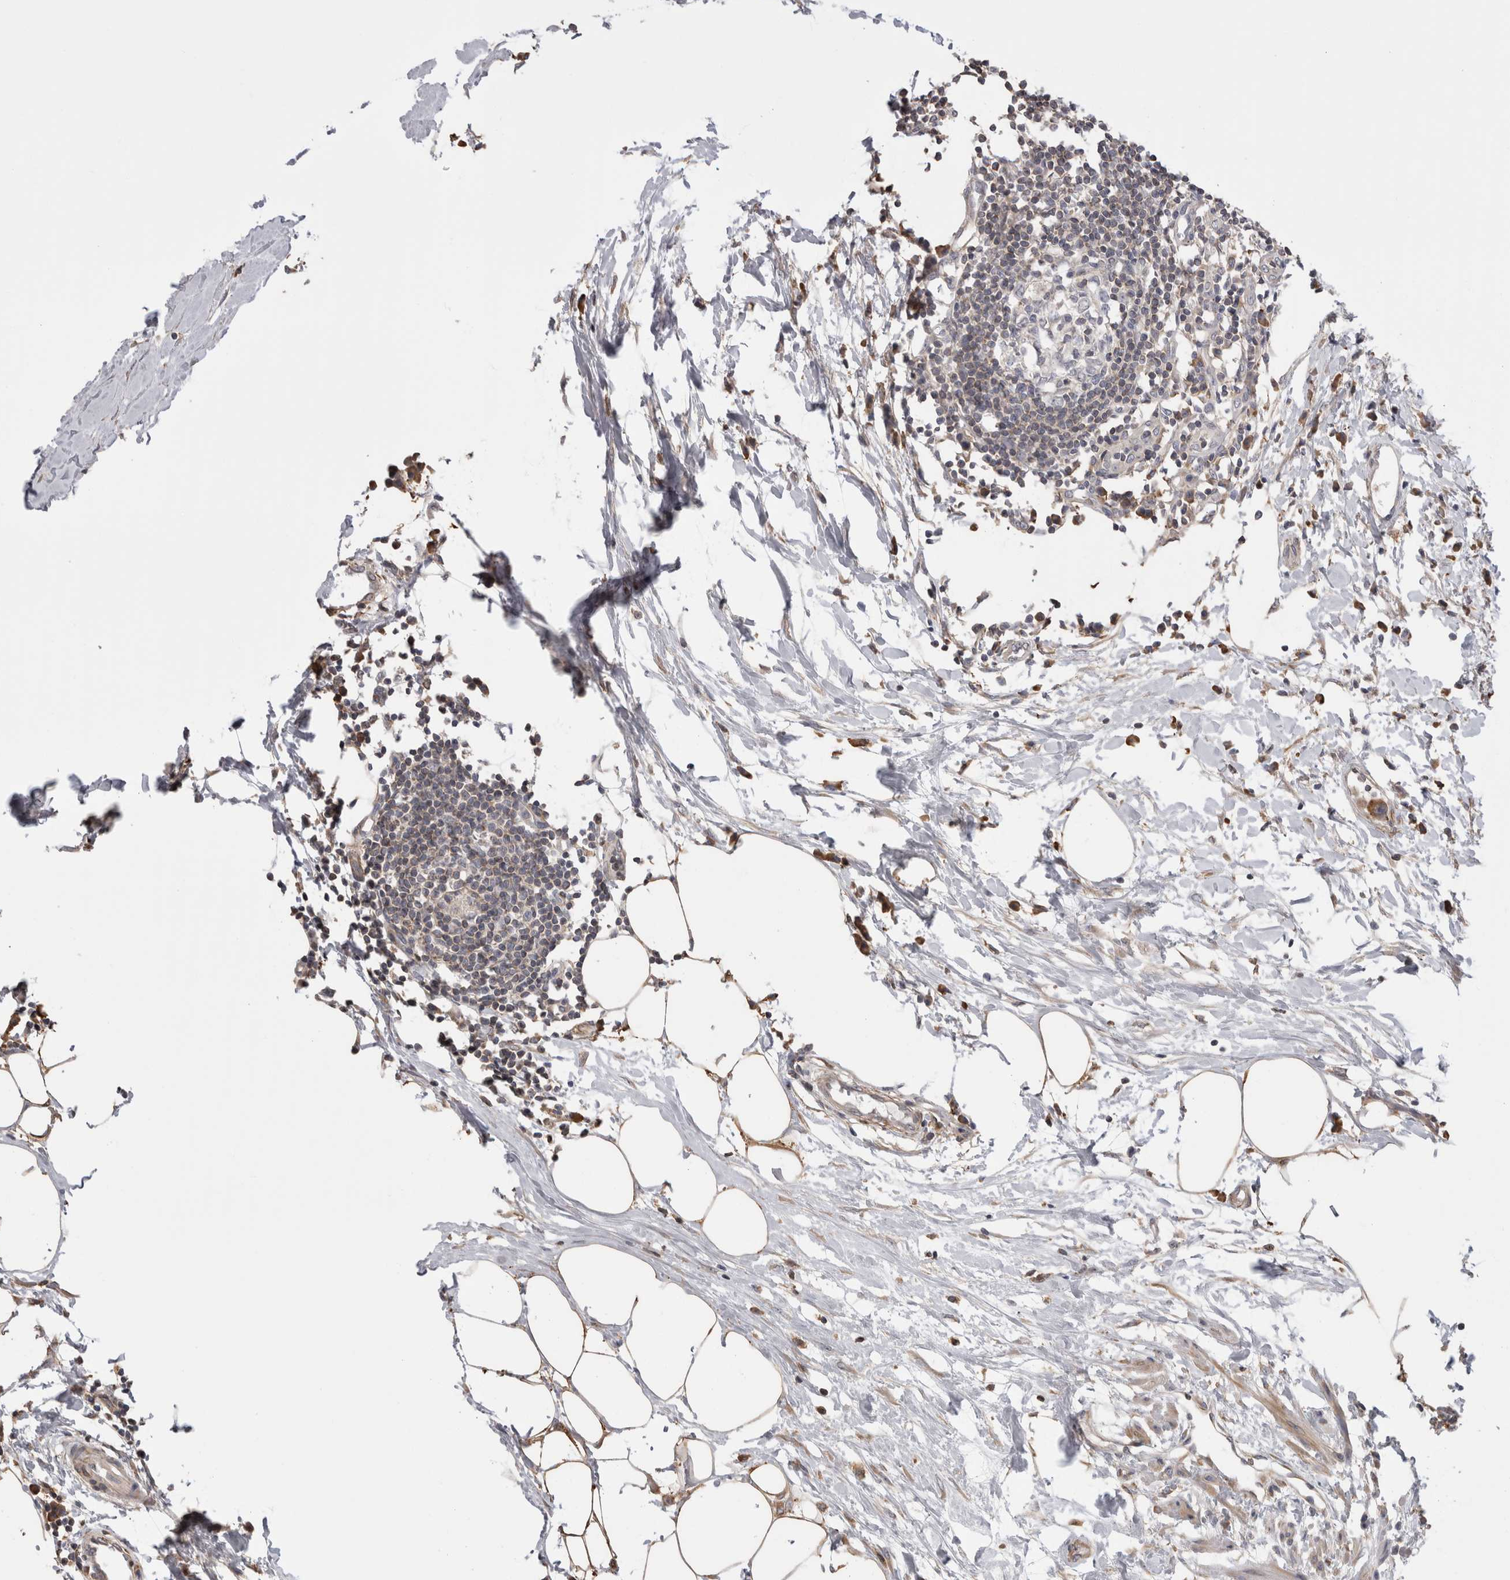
{"staining": {"intensity": "negative", "quantity": "none", "location": "none"}, "tissue": "lymph node", "cell_type": "Germinal center cells", "image_type": "normal", "snomed": [{"axis": "morphology", "description": "Normal tissue, NOS"}, {"axis": "morphology", "description": "Malignant melanoma, Metastatic site"}, {"axis": "topography", "description": "Lymph node"}], "caption": "The immunohistochemistry (IHC) histopathology image has no significant positivity in germinal center cells of lymph node. (DAB (3,3'-diaminobenzidine) immunohistochemistry, high magnification).", "gene": "SMAP2", "patient": {"sex": "male", "age": 41}}